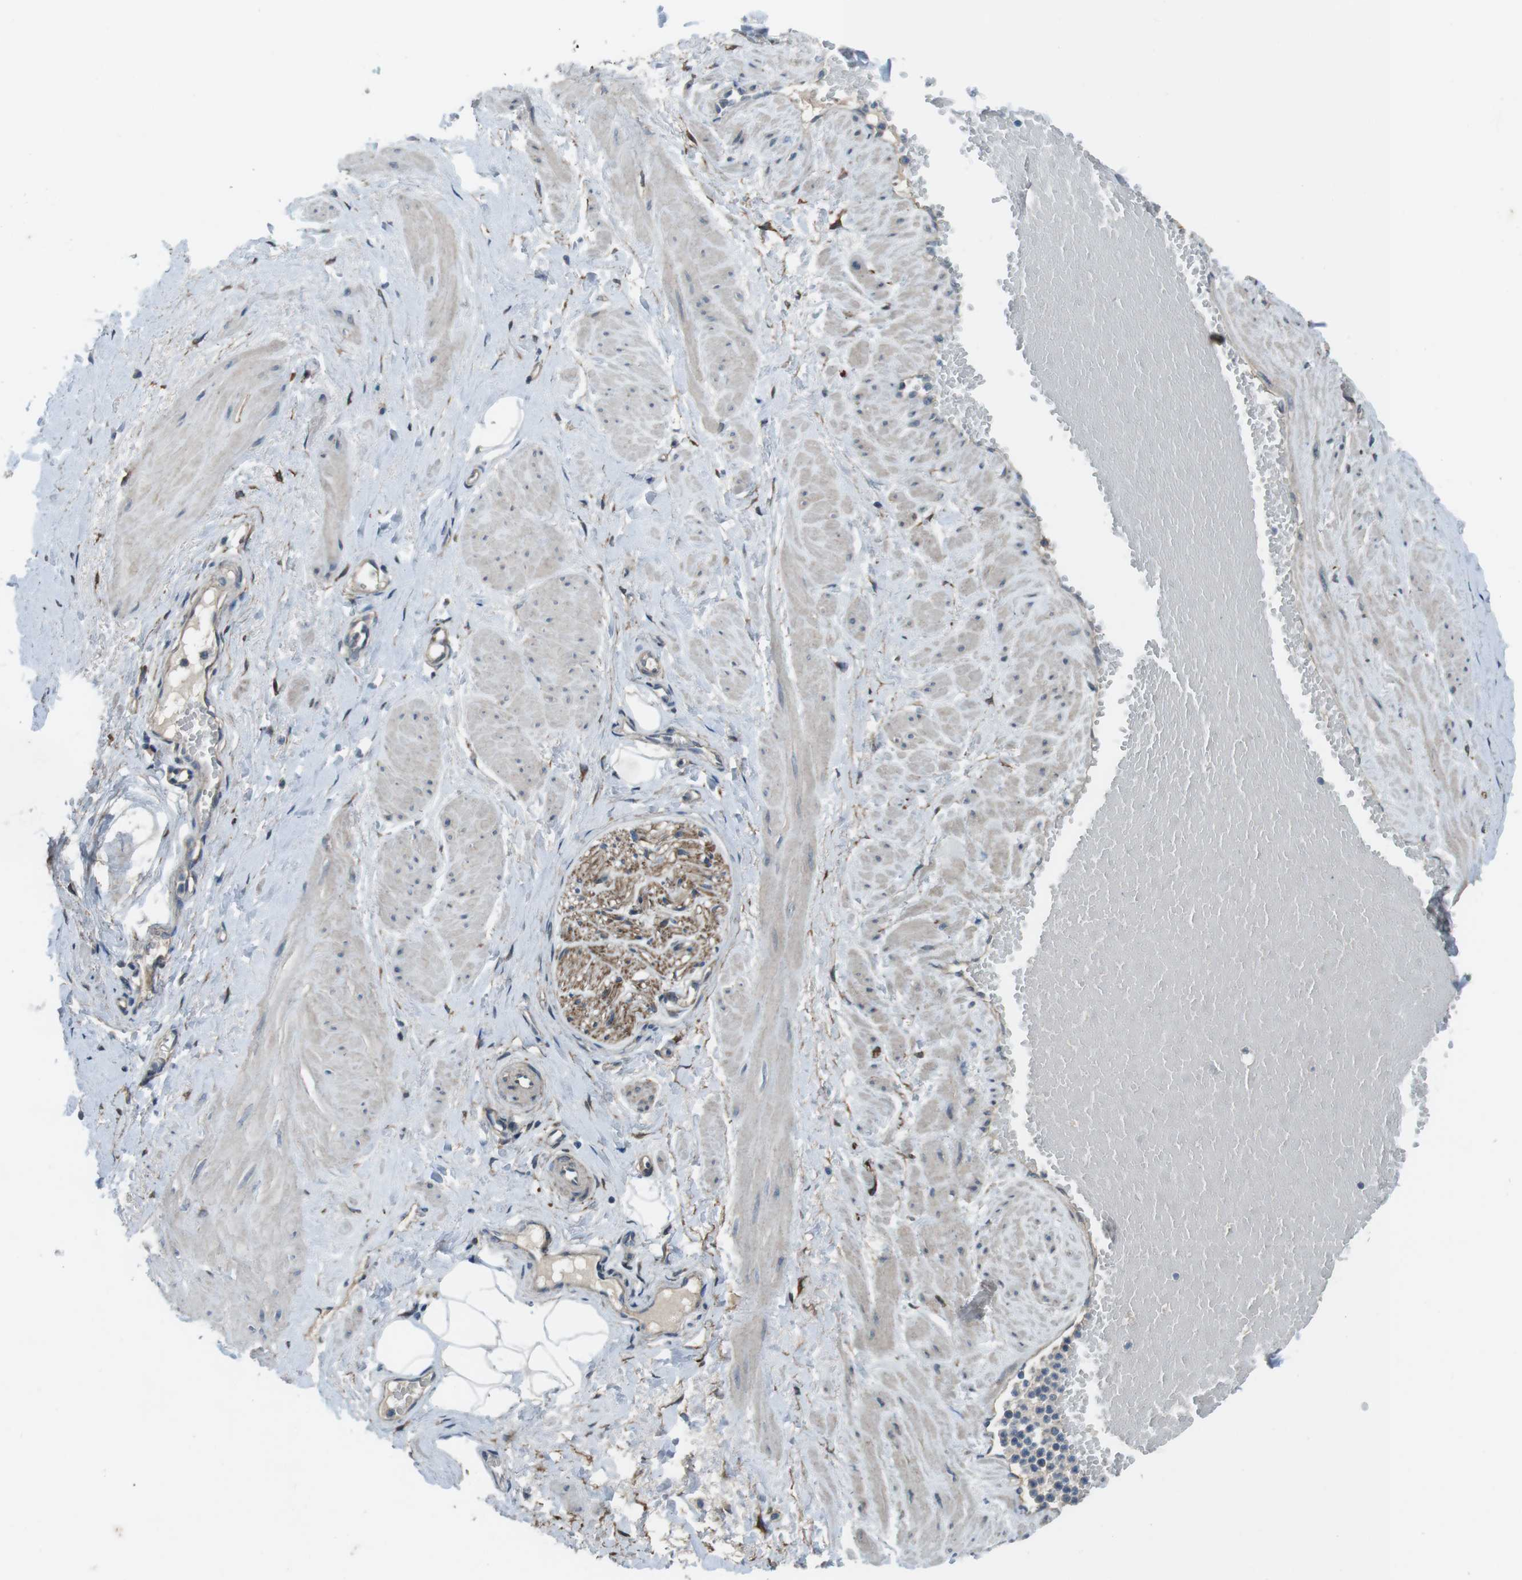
{"staining": {"intensity": "negative", "quantity": "none", "location": "none"}, "tissue": "adipose tissue", "cell_type": "Adipocytes", "image_type": "normal", "snomed": [{"axis": "morphology", "description": "Normal tissue, NOS"}, {"axis": "topography", "description": "Soft tissue"}, {"axis": "topography", "description": "Vascular tissue"}], "caption": "Adipocytes show no significant staining in unremarkable adipose tissue.", "gene": "ANK2", "patient": {"sex": "female", "age": 35}}